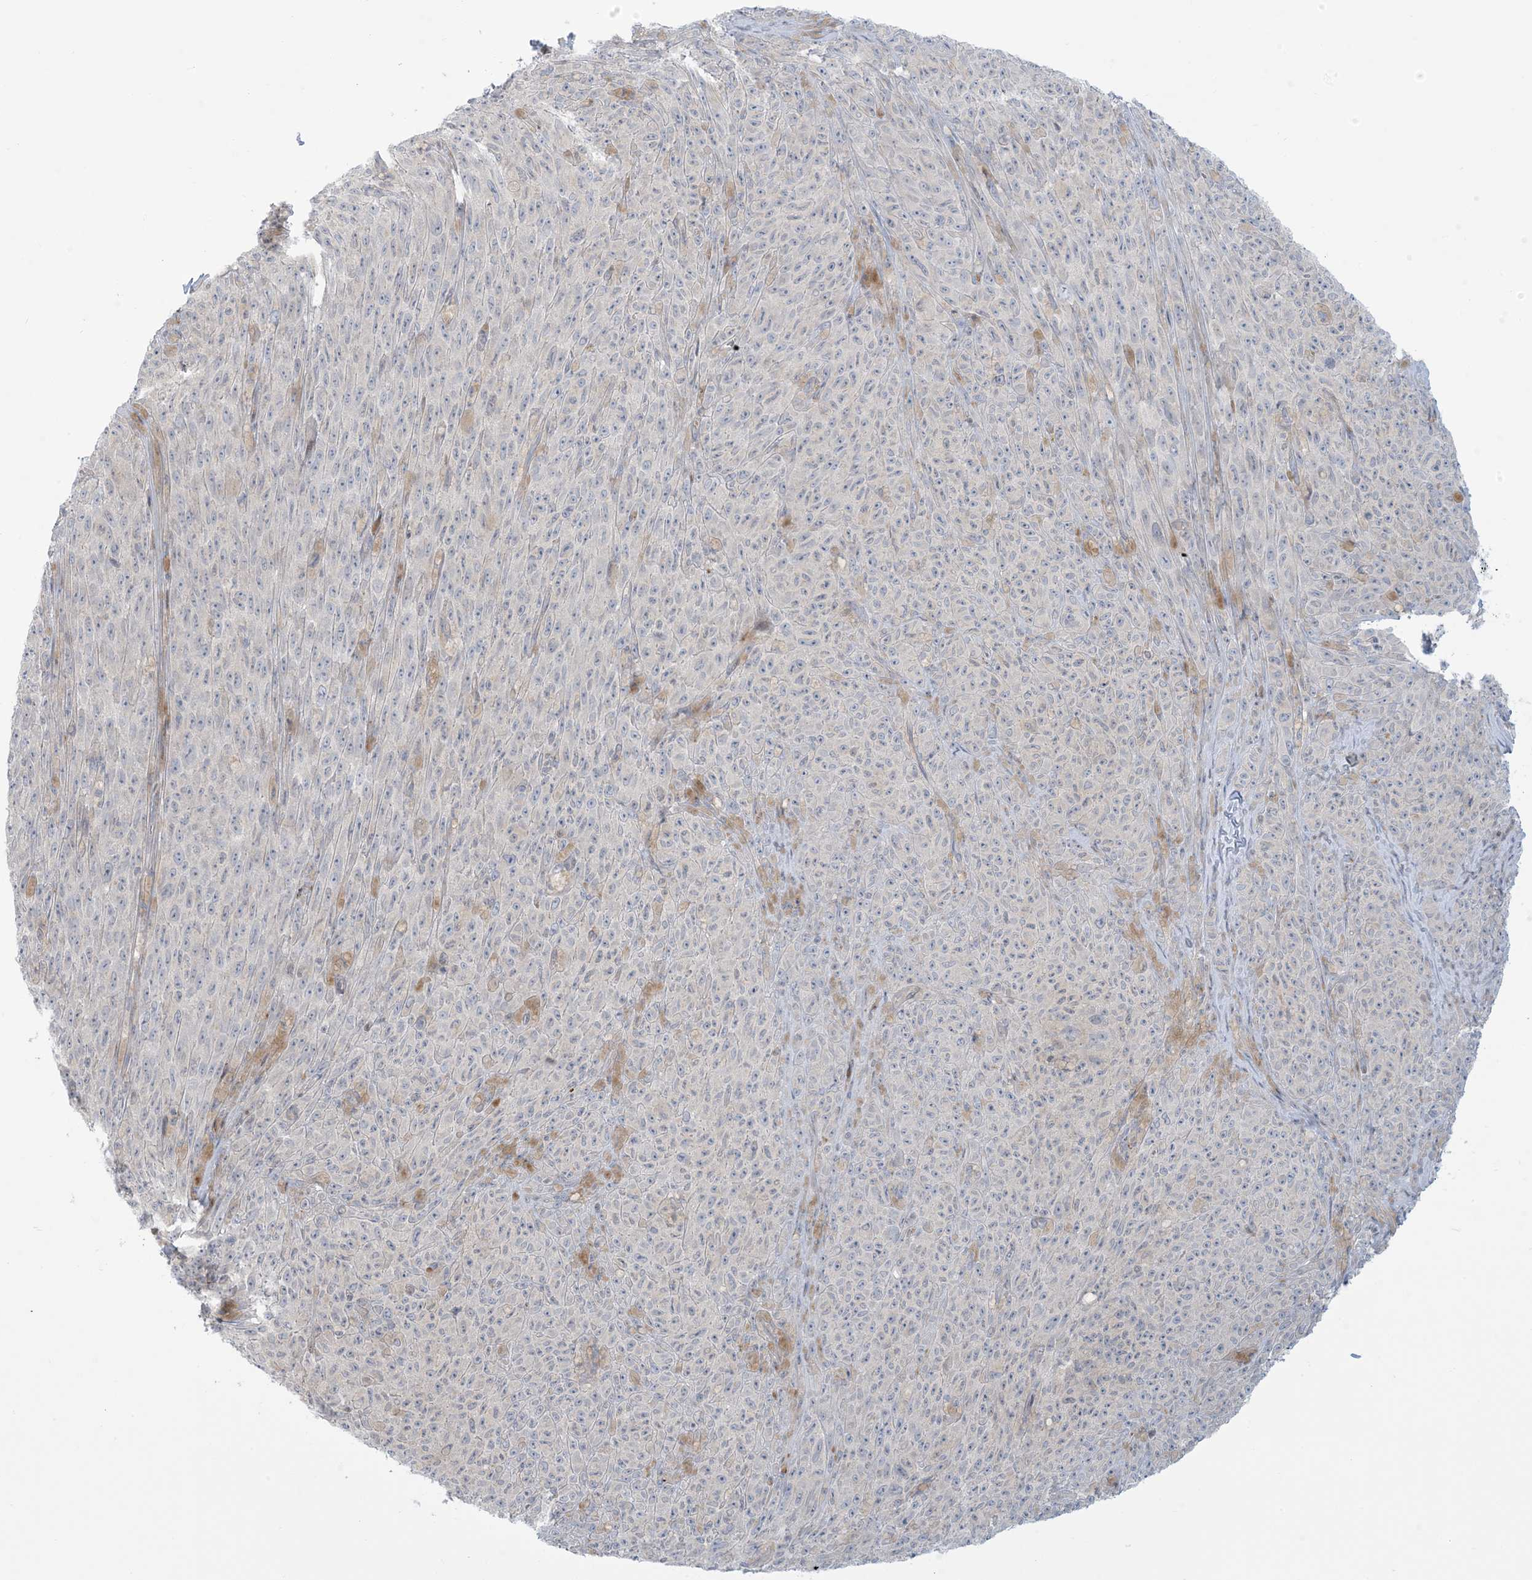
{"staining": {"intensity": "negative", "quantity": "none", "location": "none"}, "tissue": "melanoma", "cell_type": "Tumor cells", "image_type": "cancer", "snomed": [{"axis": "morphology", "description": "Malignant melanoma, NOS"}, {"axis": "topography", "description": "Skin"}], "caption": "Immunohistochemistry photomicrograph of human malignant melanoma stained for a protein (brown), which demonstrates no positivity in tumor cells.", "gene": "AFTPH", "patient": {"sex": "female", "age": 82}}